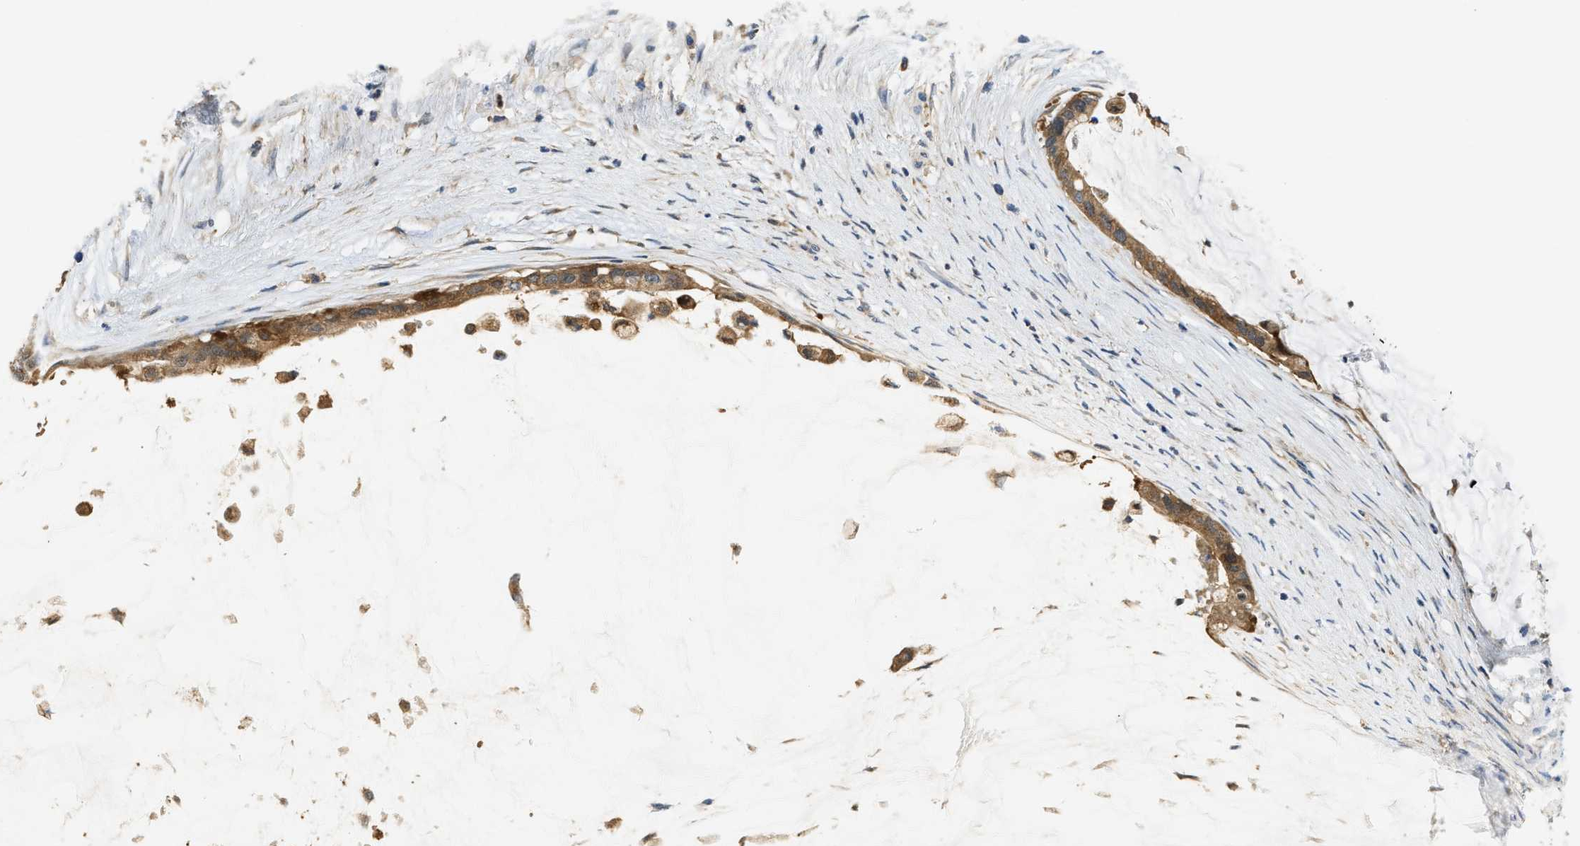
{"staining": {"intensity": "moderate", "quantity": ">75%", "location": "cytoplasmic/membranous"}, "tissue": "pancreatic cancer", "cell_type": "Tumor cells", "image_type": "cancer", "snomed": [{"axis": "morphology", "description": "Adenocarcinoma, NOS"}, {"axis": "topography", "description": "Pancreas"}], "caption": "IHC (DAB (3,3'-diaminobenzidine)) staining of human adenocarcinoma (pancreatic) exhibits moderate cytoplasmic/membranous protein staining in about >75% of tumor cells.", "gene": "CCM2", "patient": {"sex": "male", "age": 41}}